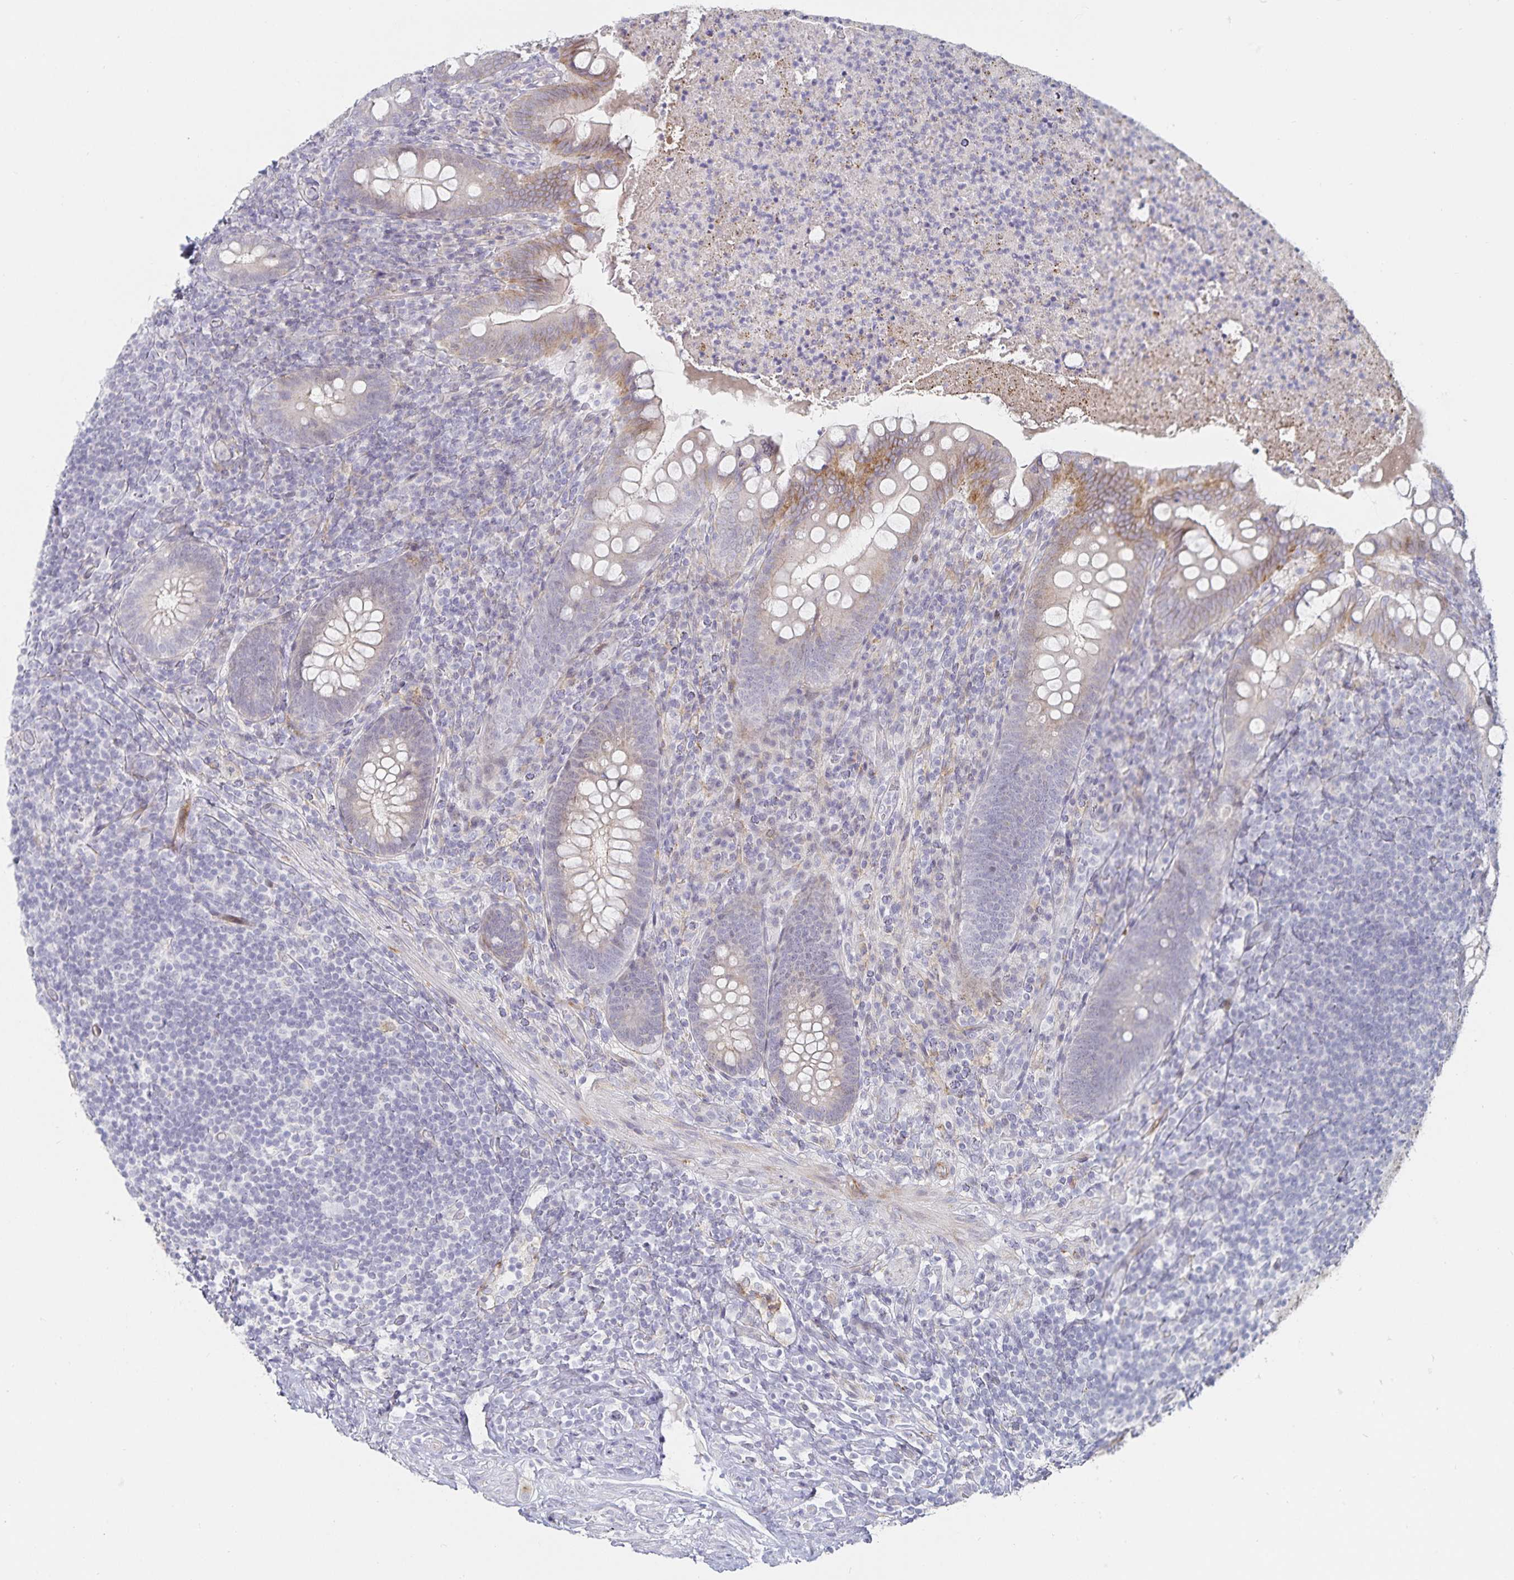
{"staining": {"intensity": "moderate", "quantity": "<25%", "location": "cytoplasmic/membranous"}, "tissue": "appendix", "cell_type": "Glandular cells", "image_type": "normal", "snomed": [{"axis": "morphology", "description": "Normal tissue, NOS"}, {"axis": "topography", "description": "Appendix"}], "caption": "A low amount of moderate cytoplasmic/membranous staining is seen in approximately <25% of glandular cells in normal appendix. (Brightfield microscopy of DAB IHC at high magnification).", "gene": "S100G", "patient": {"sex": "male", "age": 47}}